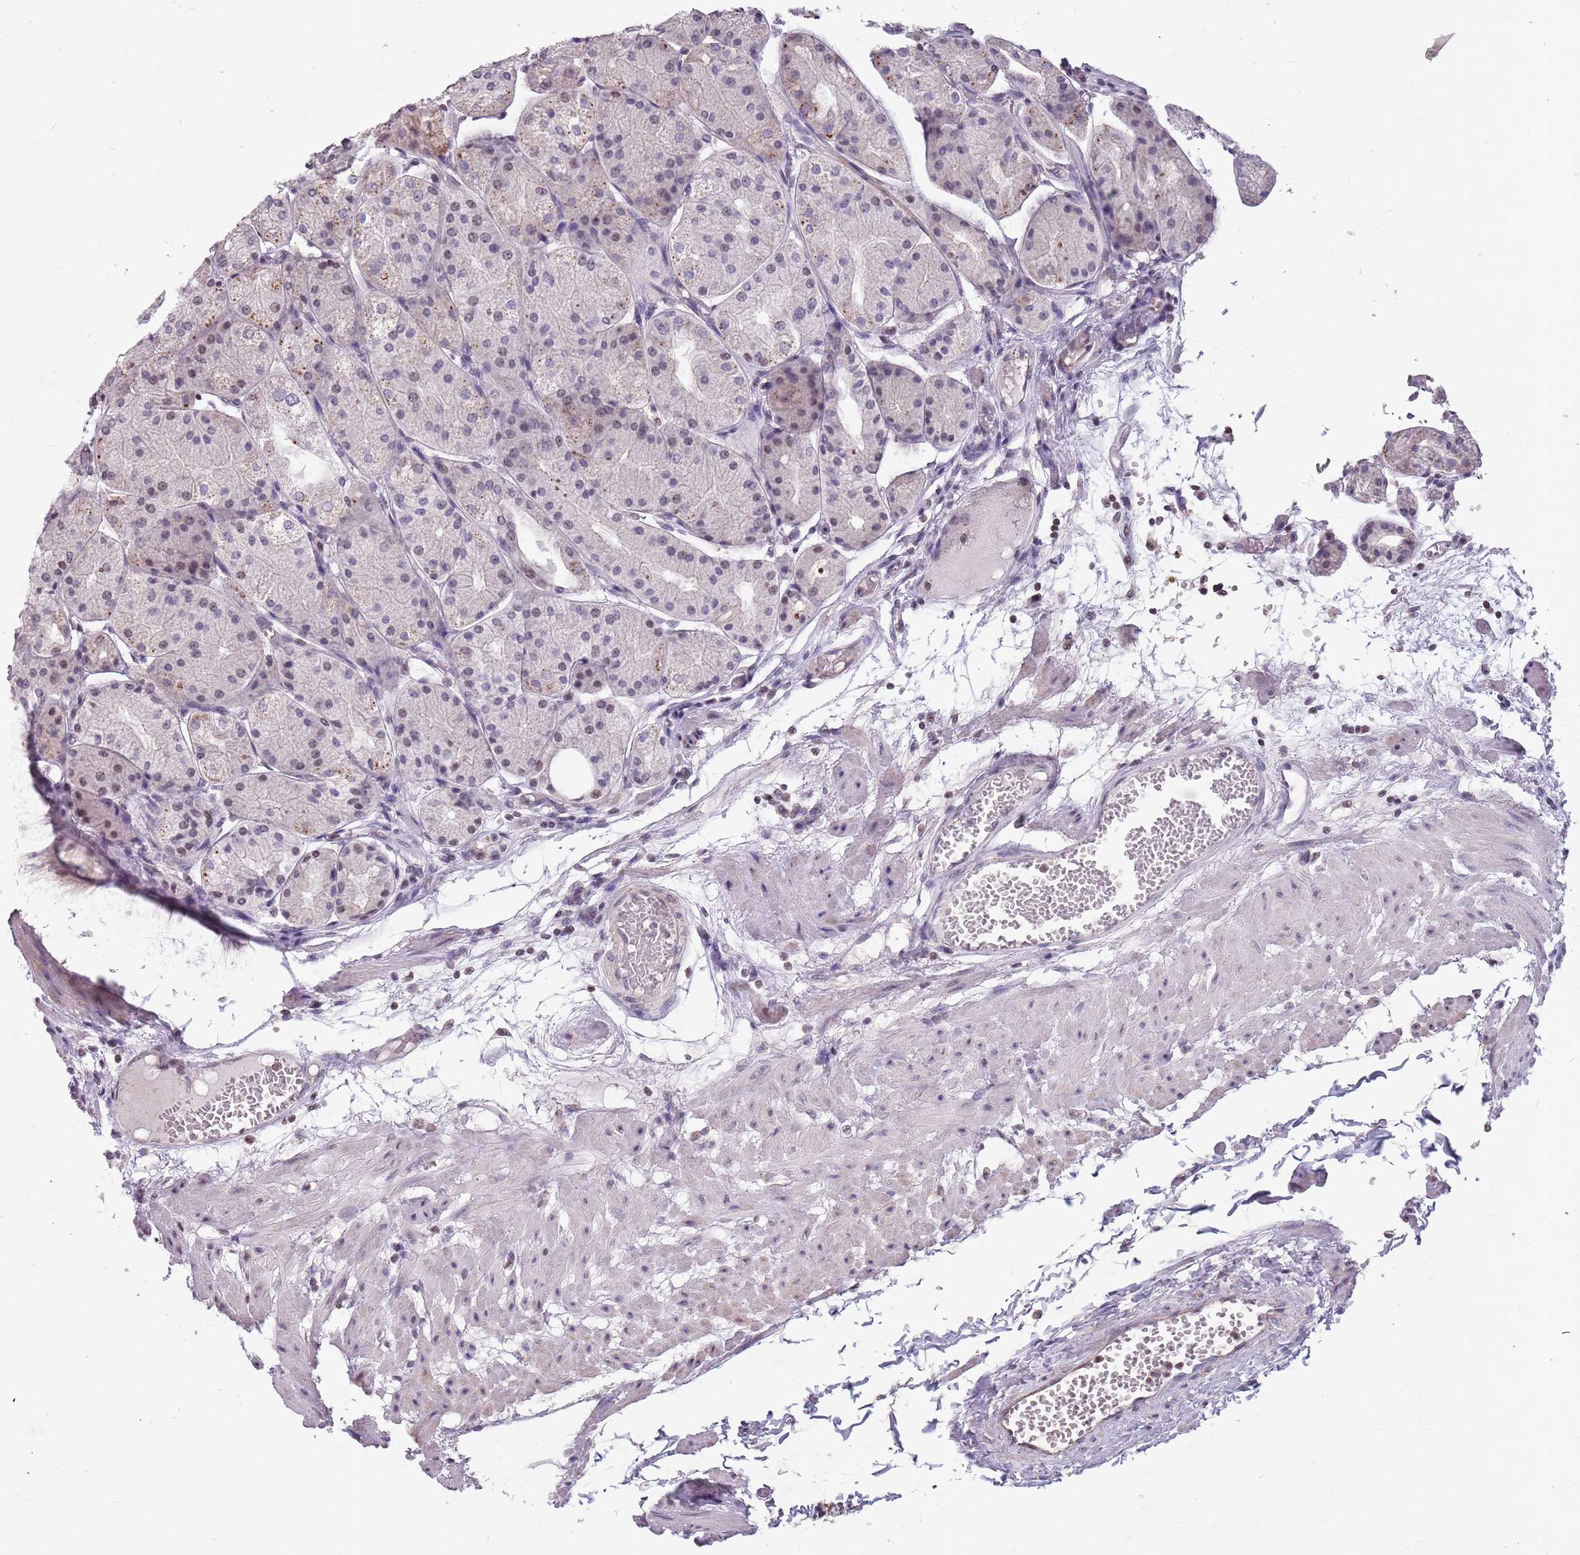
{"staining": {"intensity": "moderate", "quantity": "25%-75%", "location": "cytoplasmic/membranous,nuclear"}, "tissue": "stomach", "cell_type": "Glandular cells", "image_type": "normal", "snomed": [{"axis": "morphology", "description": "Normal tissue, NOS"}, {"axis": "topography", "description": "Stomach, upper"}], "caption": "Stomach was stained to show a protein in brown. There is medium levels of moderate cytoplasmic/membranous,nuclear expression in approximately 25%-75% of glandular cells. The protein is shown in brown color, while the nuclei are stained blue.", "gene": "NEK6", "patient": {"sex": "male", "age": 72}}